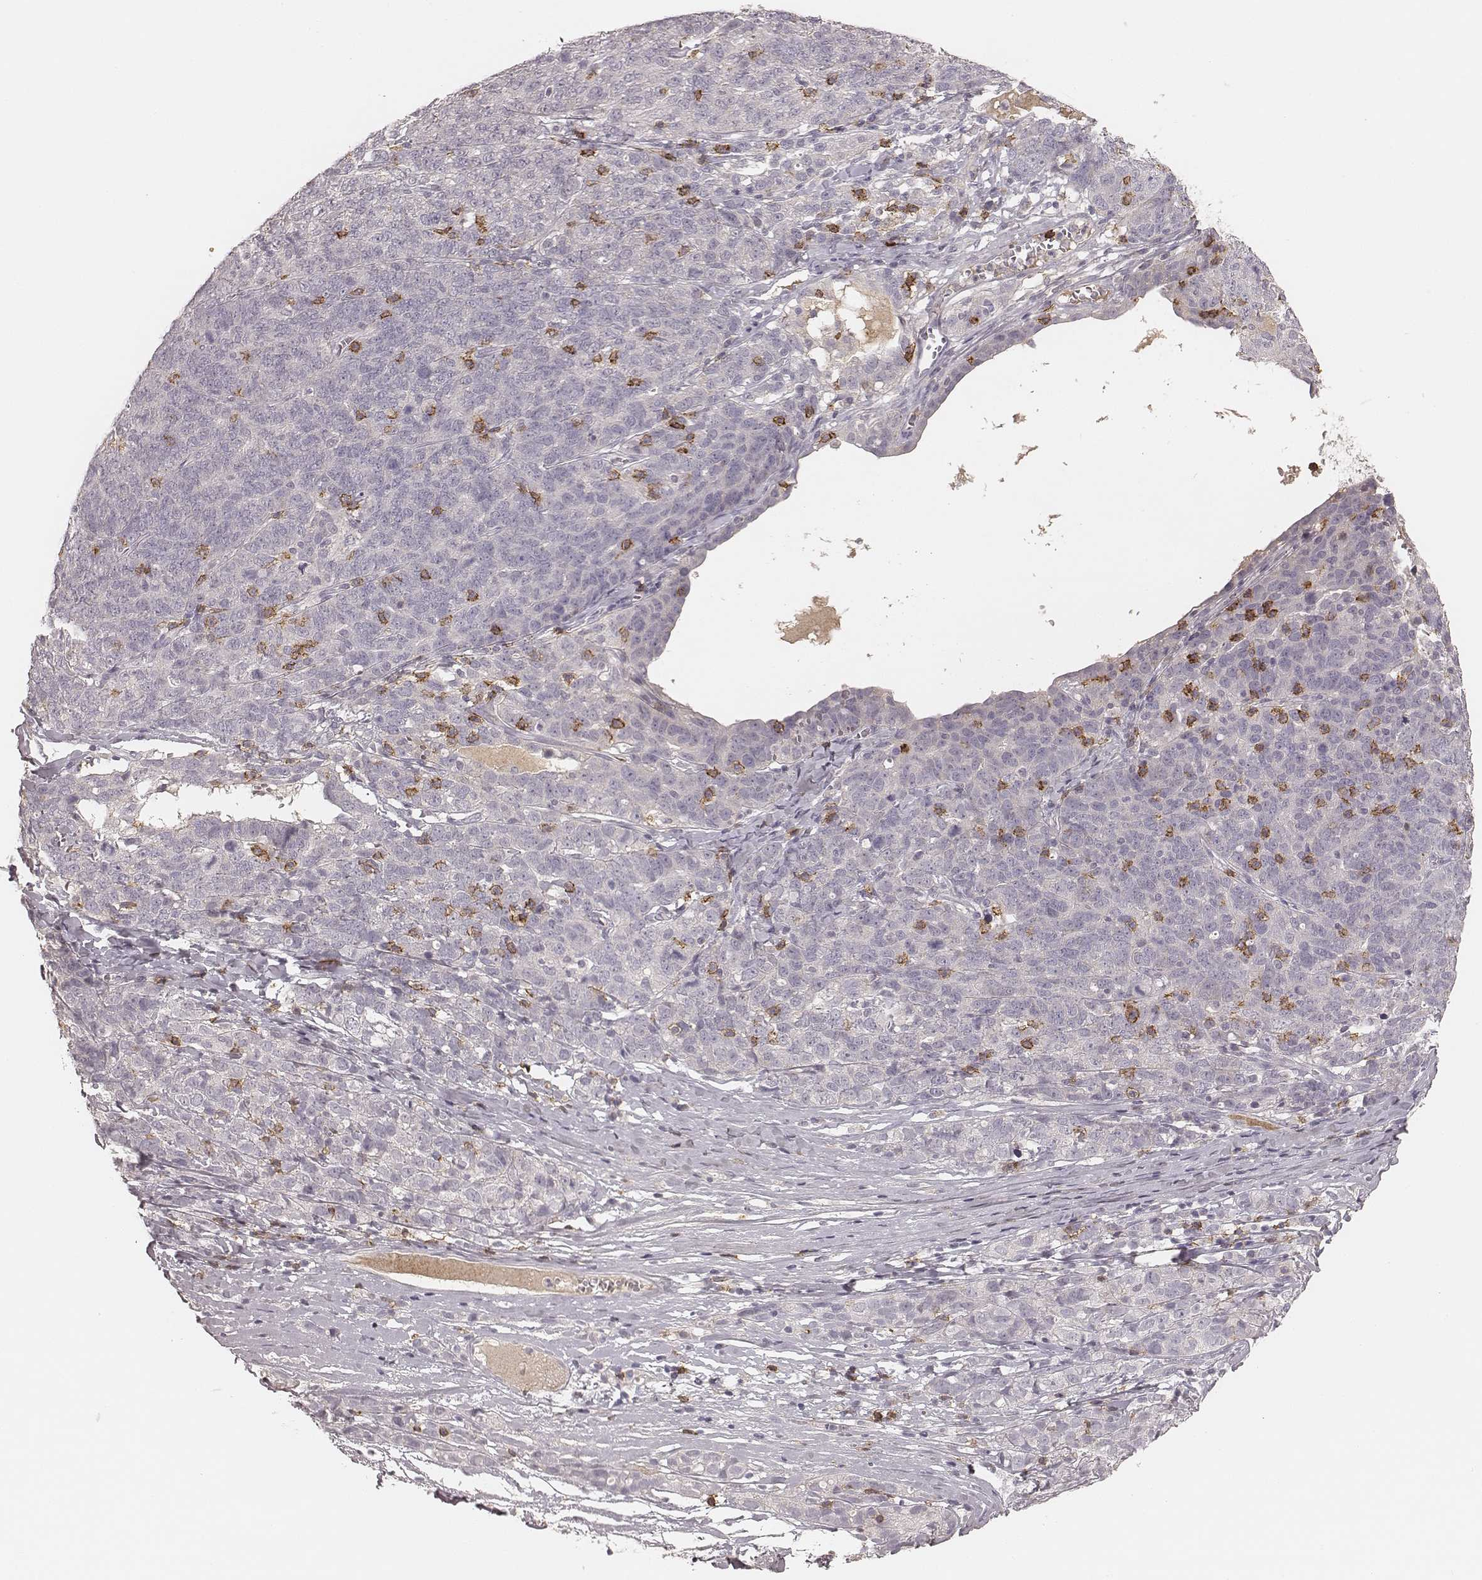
{"staining": {"intensity": "negative", "quantity": "none", "location": "none"}, "tissue": "ovarian cancer", "cell_type": "Tumor cells", "image_type": "cancer", "snomed": [{"axis": "morphology", "description": "Cystadenocarcinoma, serous, NOS"}, {"axis": "topography", "description": "Ovary"}], "caption": "Immunohistochemistry histopathology image of neoplastic tissue: human serous cystadenocarcinoma (ovarian) stained with DAB shows no significant protein staining in tumor cells.", "gene": "CD8A", "patient": {"sex": "female", "age": 71}}